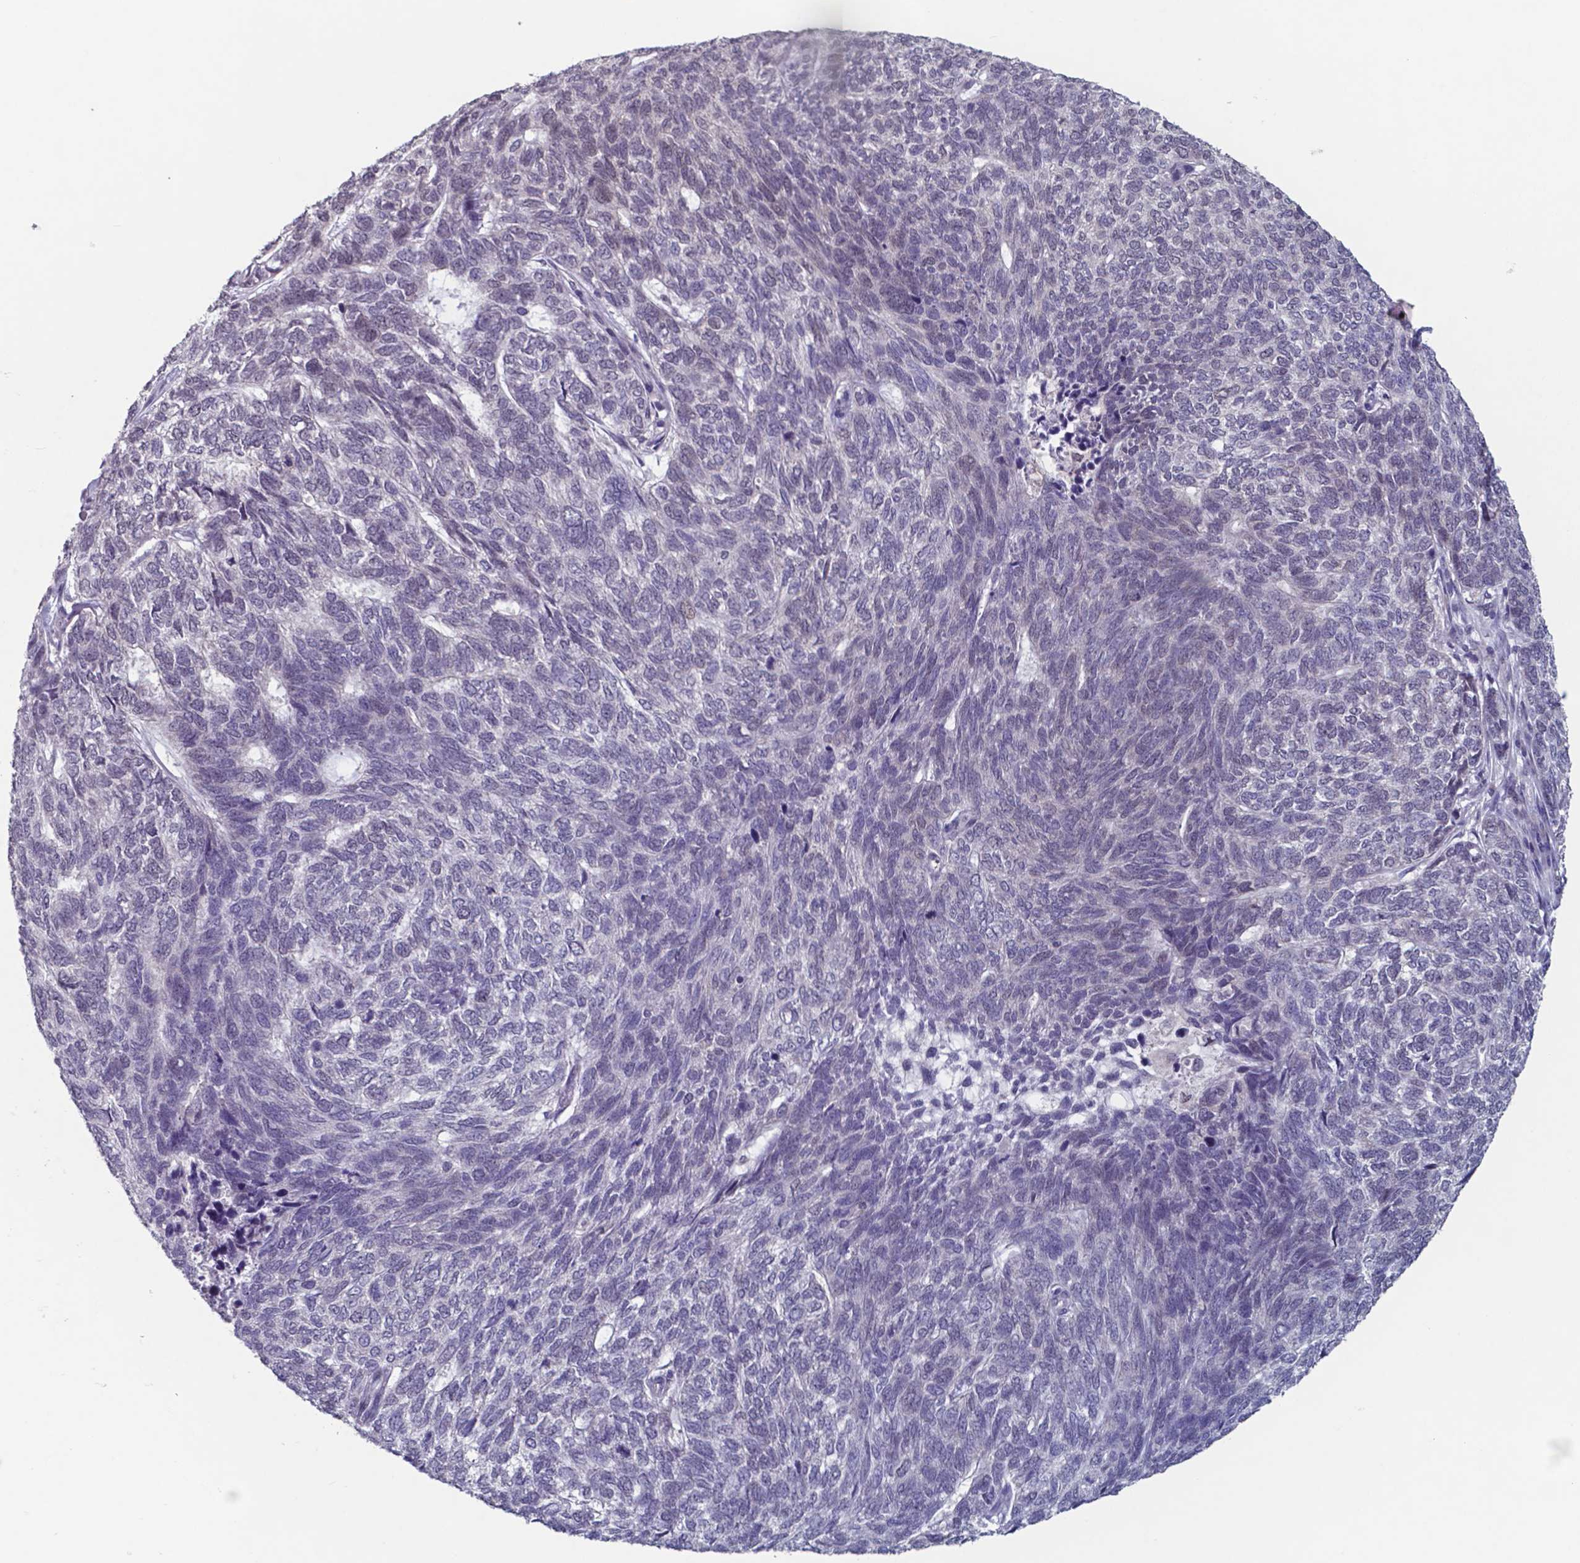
{"staining": {"intensity": "negative", "quantity": "none", "location": "none"}, "tissue": "skin cancer", "cell_type": "Tumor cells", "image_type": "cancer", "snomed": [{"axis": "morphology", "description": "Basal cell carcinoma"}, {"axis": "topography", "description": "Skin"}], "caption": "A photomicrograph of human basal cell carcinoma (skin) is negative for staining in tumor cells.", "gene": "TDP2", "patient": {"sex": "female", "age": 65}}